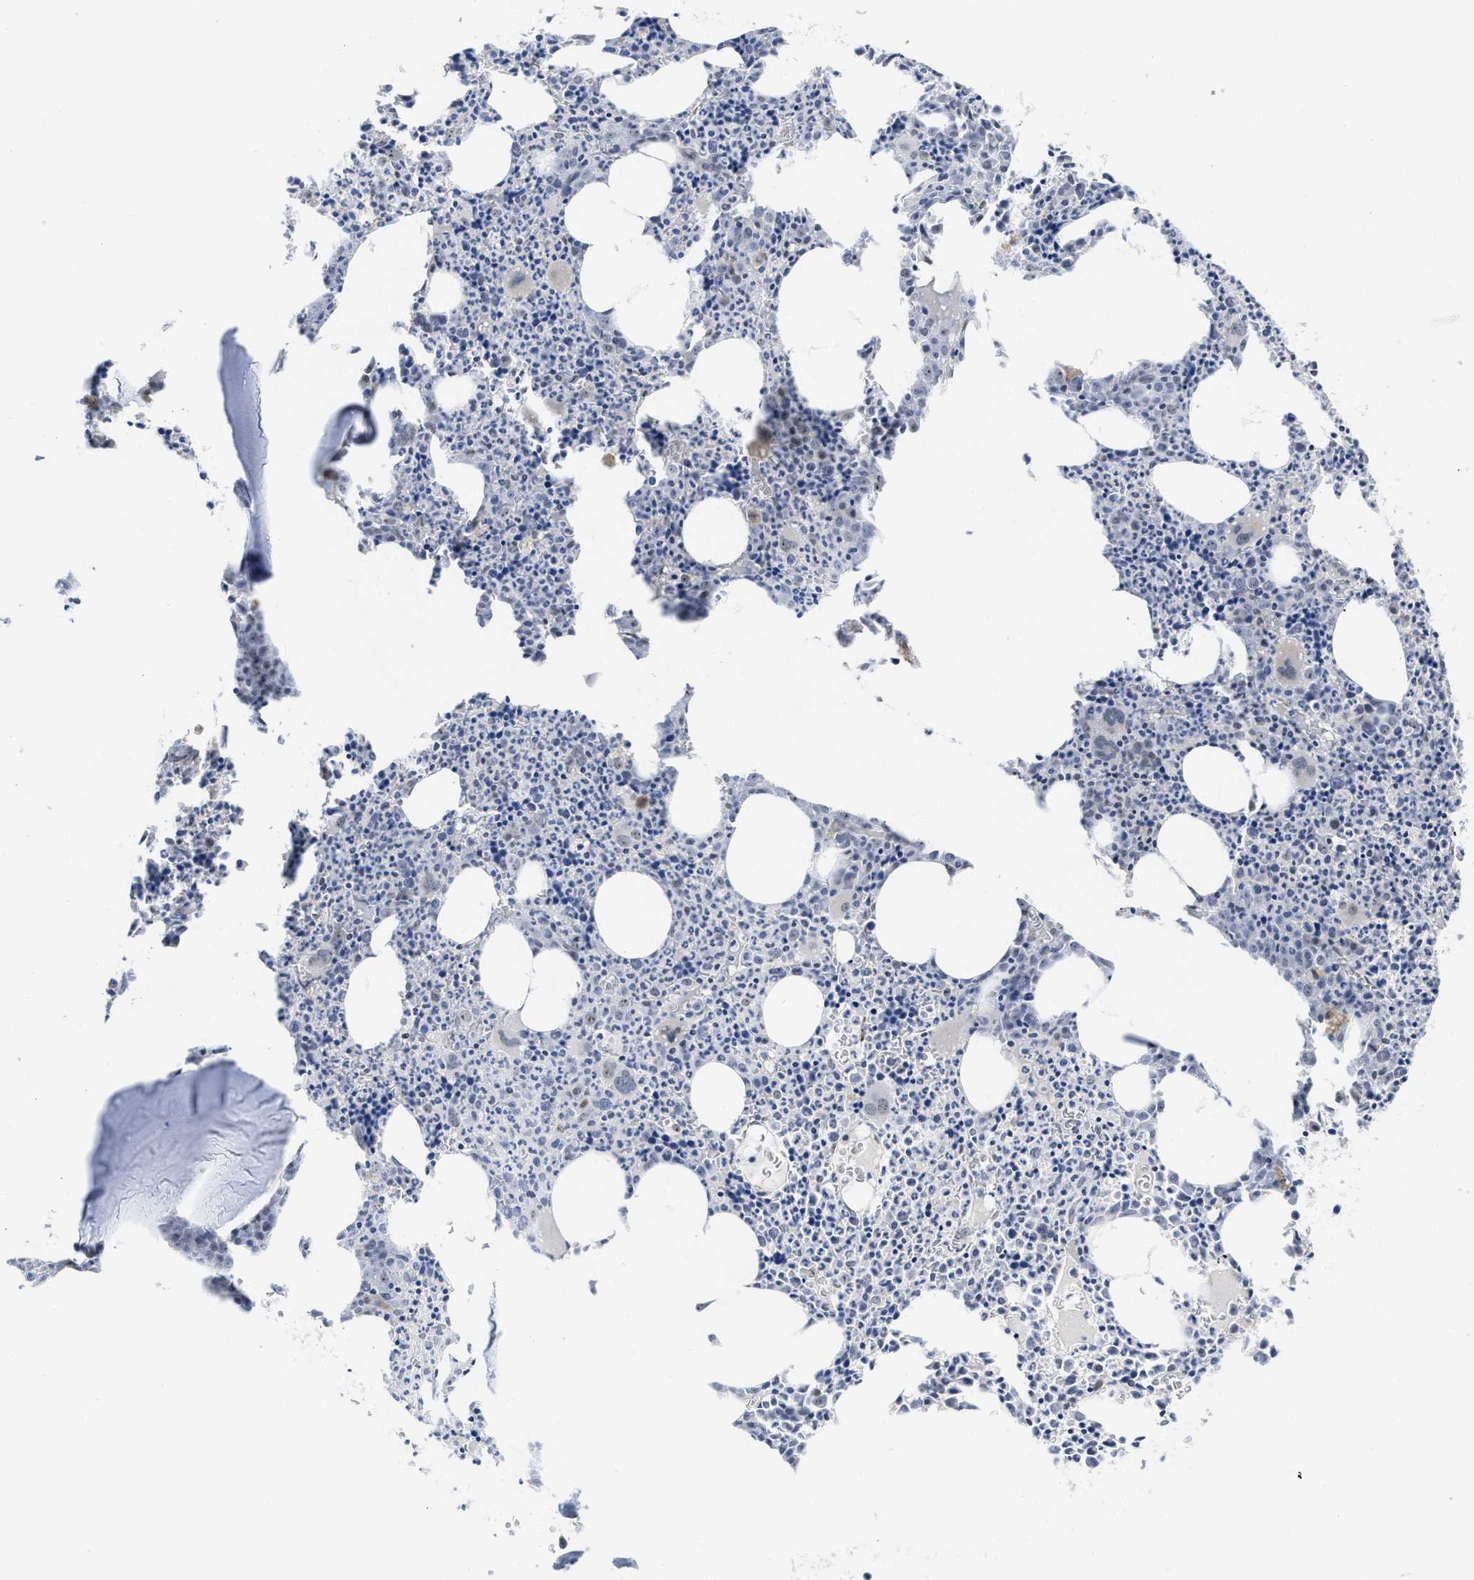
{"staining": {"intensity": "strong", "quantity": "25%-75%", "location": "nuclear"}, "tissue": "bone marrow", "cell_type": "Hematopoietic cells", "image_type": "normal", "snomed": [{"axis": "morphology", "description": "Normal tissue, NOS"}, {"axis": "morphology", "description": "Inflammation, NOS"}, {"axis": "topography", "description": "Bone marrow"}], "caption": "Approximately 25%-75% of hematopoietic cells in normal bone marrow exhibit strong nuclear protein expression as visualized by brown immunohistochemical staining.", "gene": "NOP58", "patient": {"sex": "male", "age": 31}}